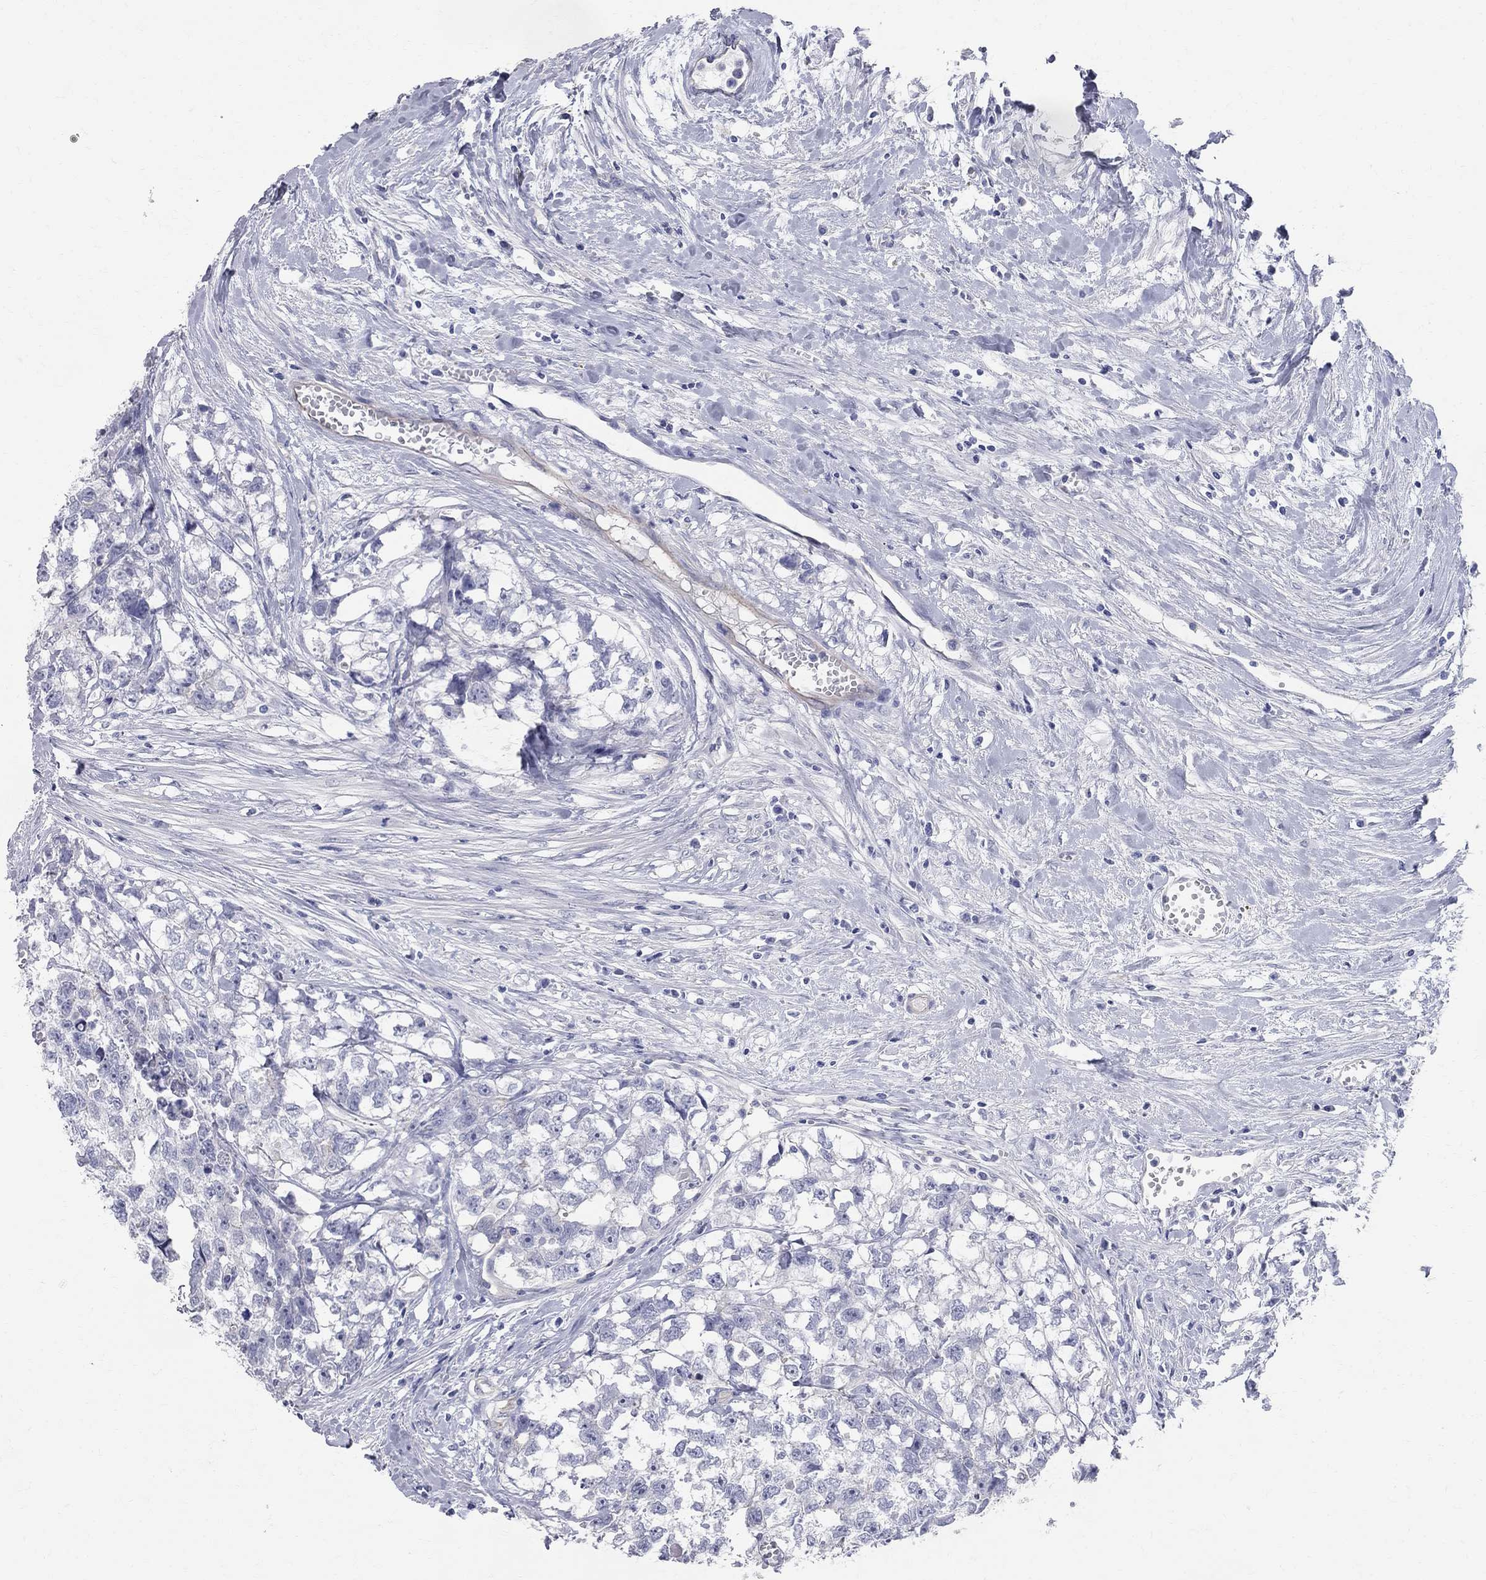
{"staining": {"intensity": "negative", "quantity": "none", "location": "none"}, "tissue": "testis cancer", "cell_type": "Tumor cells", "image_type": "cancer", "snomed": [{"axis": "morphology", "description": "Carcinoma, Embryonal, NOS"}, {"axis": "morphology", "description": "Teratoma, malignant, NOS"}, {"axis": "topography", "description": "Testis"}], "caption": "Immunohistochemistry of testis cancer (embryonal carcinoma) demonstrates no positivity in tumor cells.", "gene": "AOX1", "patient": {"sex": "male", "age": 44}}